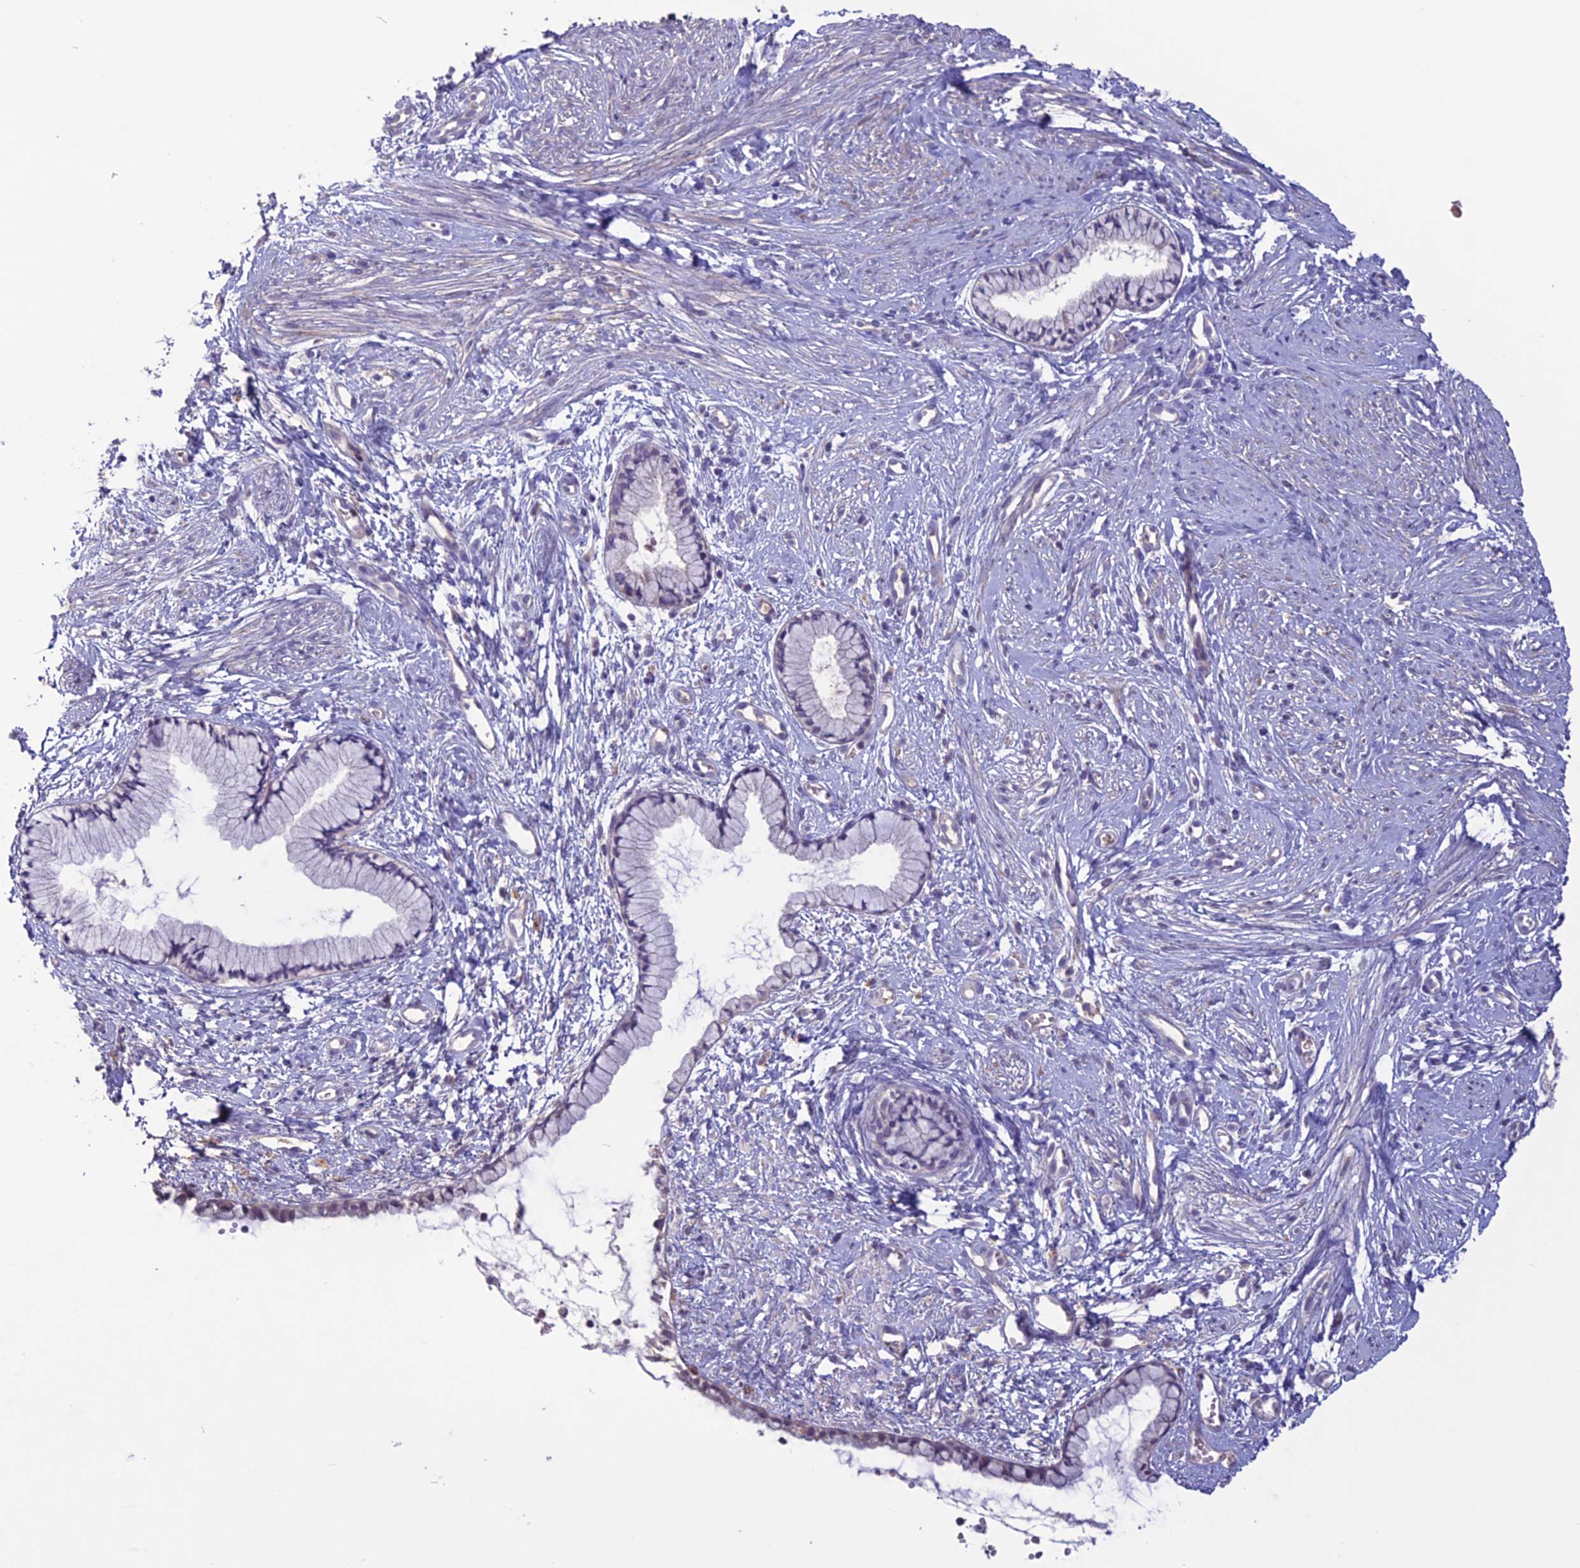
{"staining": {"intensity": "weak", "quantity": "<25%", "location": "cytoplasmic/membranous"}, "tissue": "cervix", "cell_type": "Glandular cells", "image_type": "normal", "snomed": [{"axis": "morphology", "description": "Normal tissue, NOS"}, {"axis": "topography", "description": "Cervix"}], "caption": "This histopathology image is of benign cervix stained with IHC to label a protein in brown with the nuclei are counter-stained blue. There is no expression in glandular cells.", "gene": "C2orf76", "patient": {"sex": "female", "age": 57}}